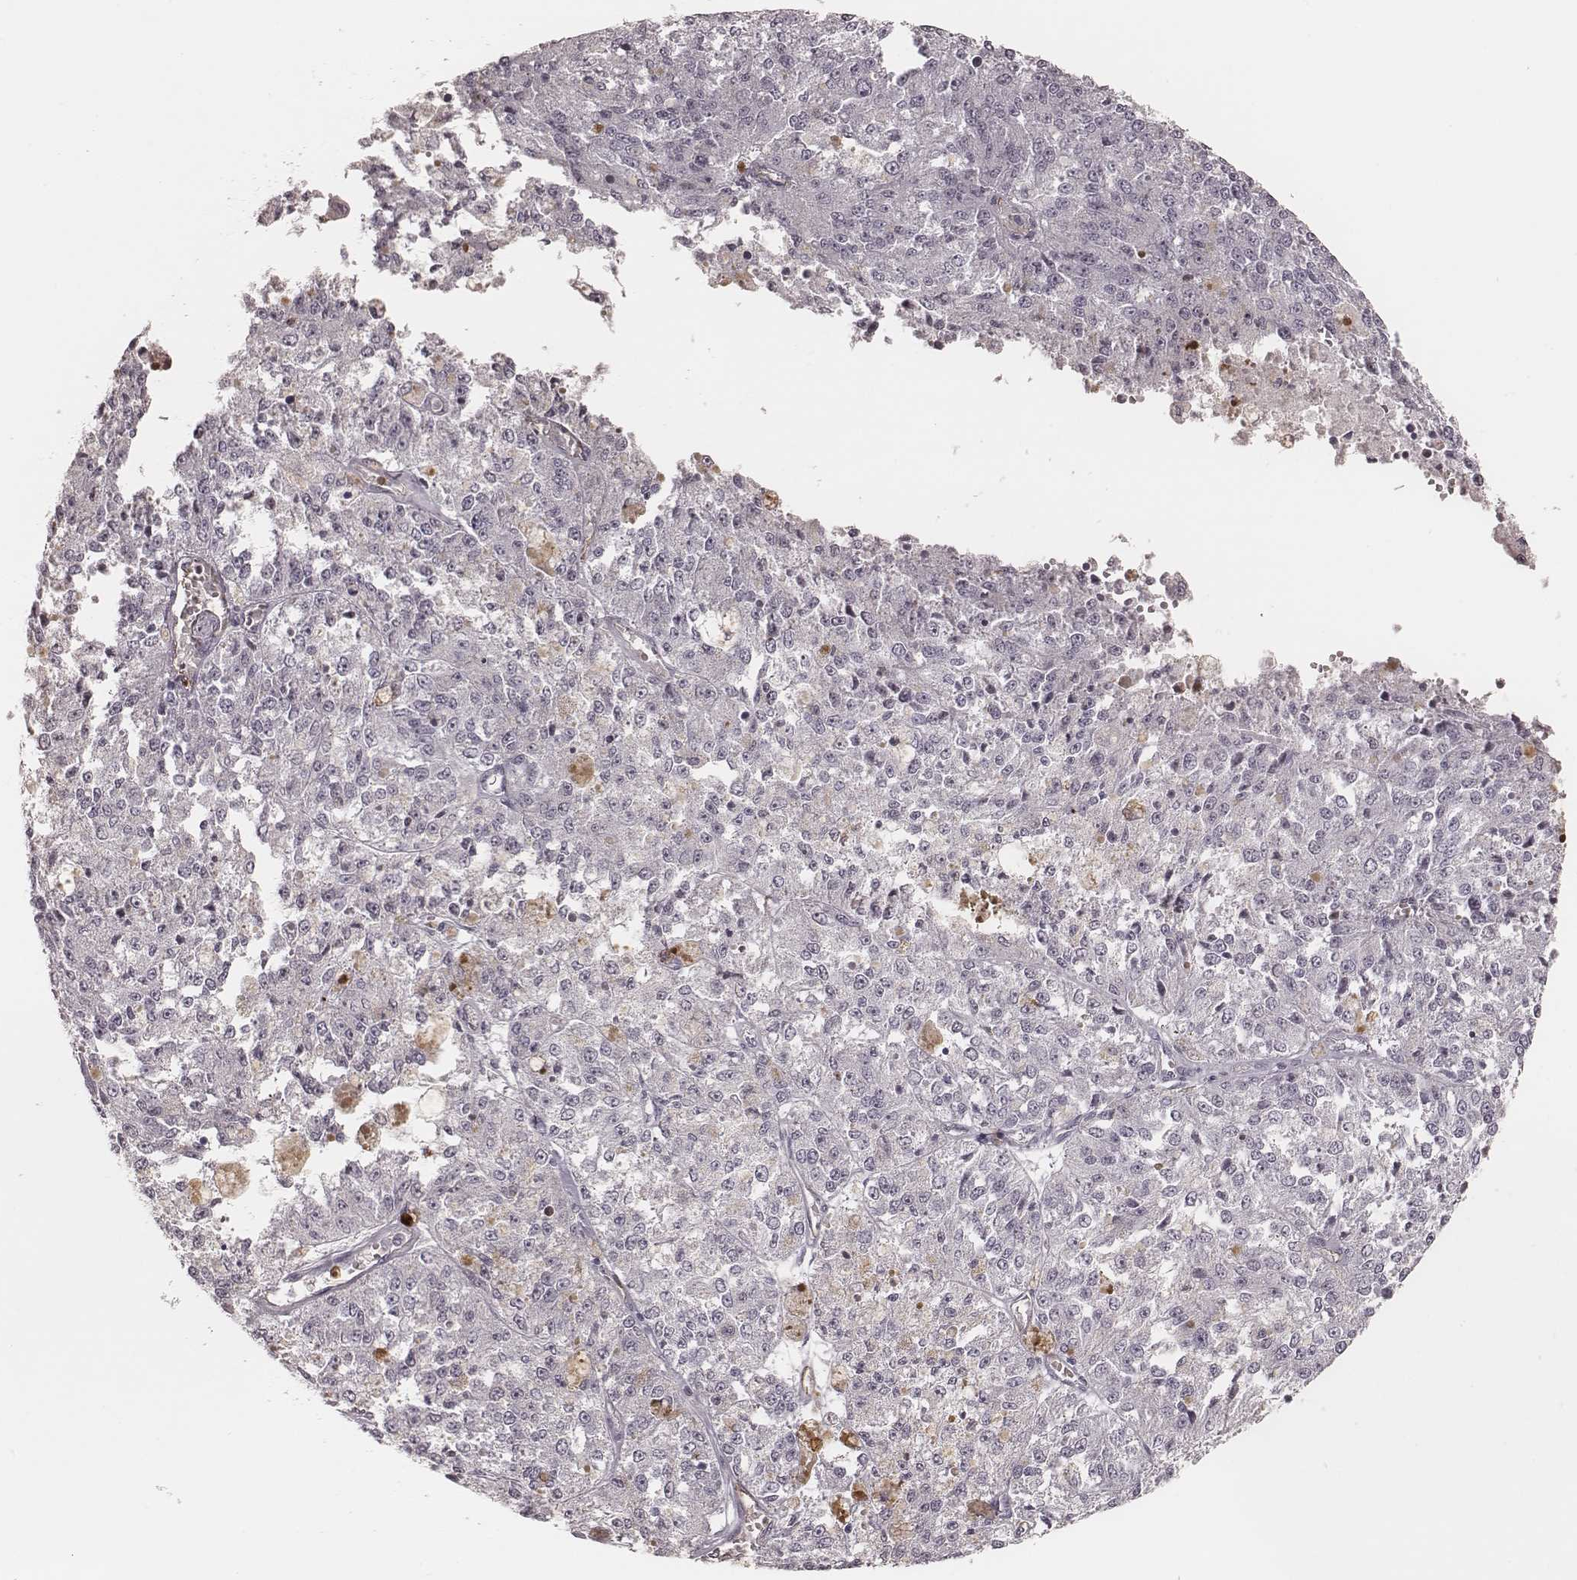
{"staining": {"intensity": "negative", "quantity": "none", "location": "none"}, "tissue": "melanoma", "cell_type": "Tumor cells", "image_type": "cancer", "snomed": [{"axis": "morphology", "description": "Malignant melanoma, Metastatic site"}, {"axis": "topography", "description": "Lymph node"}], "caption": "A high-resolution photomicrograph shows immunohistochemistry (IHC) staining of malignant melanoma (metastatic site), which displays no significant staining in tumor cells. The staining was performed using DAB to visualize the protein expression in brown, while the nuclei were stained in blue with hematoxylin (Magnification: 20x).", "gene": "KITLG", "patient": {"sex": "female", "age": 64}}